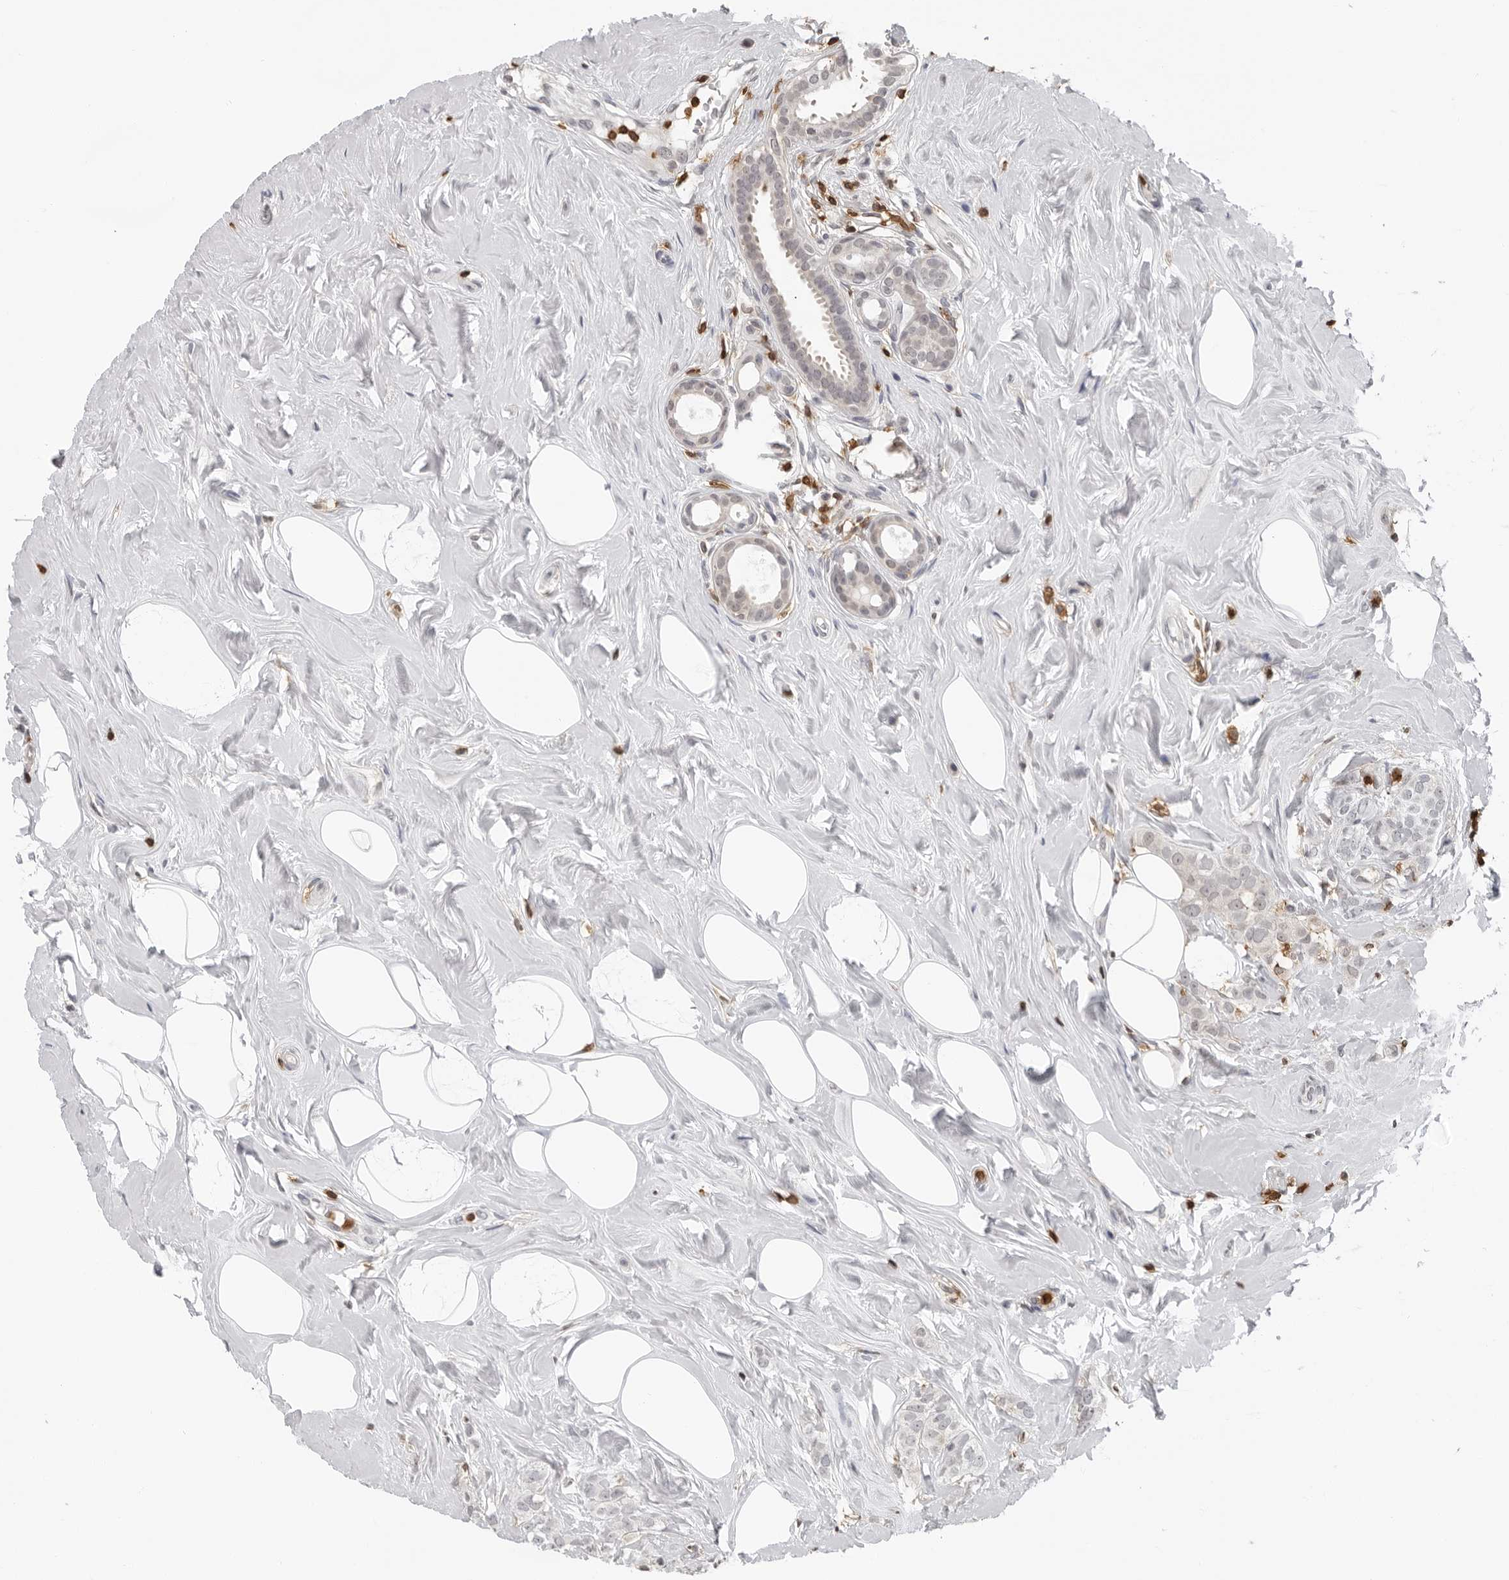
{"staining": {"intensity": "negative", "quantity": "none", "location": "none"}, "tissue": "breast cancer", "cell_type": "Tumor cells", "image_type": "cancer", "snomed": [{"axis": "morphology", "description": "Lobular carcinoma"}, {"axis": "topography", "description": "Breast"}], "caption": "Micrograph shows no significant protein staining in tumor cells of breast cancer (lobular carcinoma). Nuclei are stained in blue.", "gene": "HSPH1", "patient": {"sex": "female", "age": 47}}